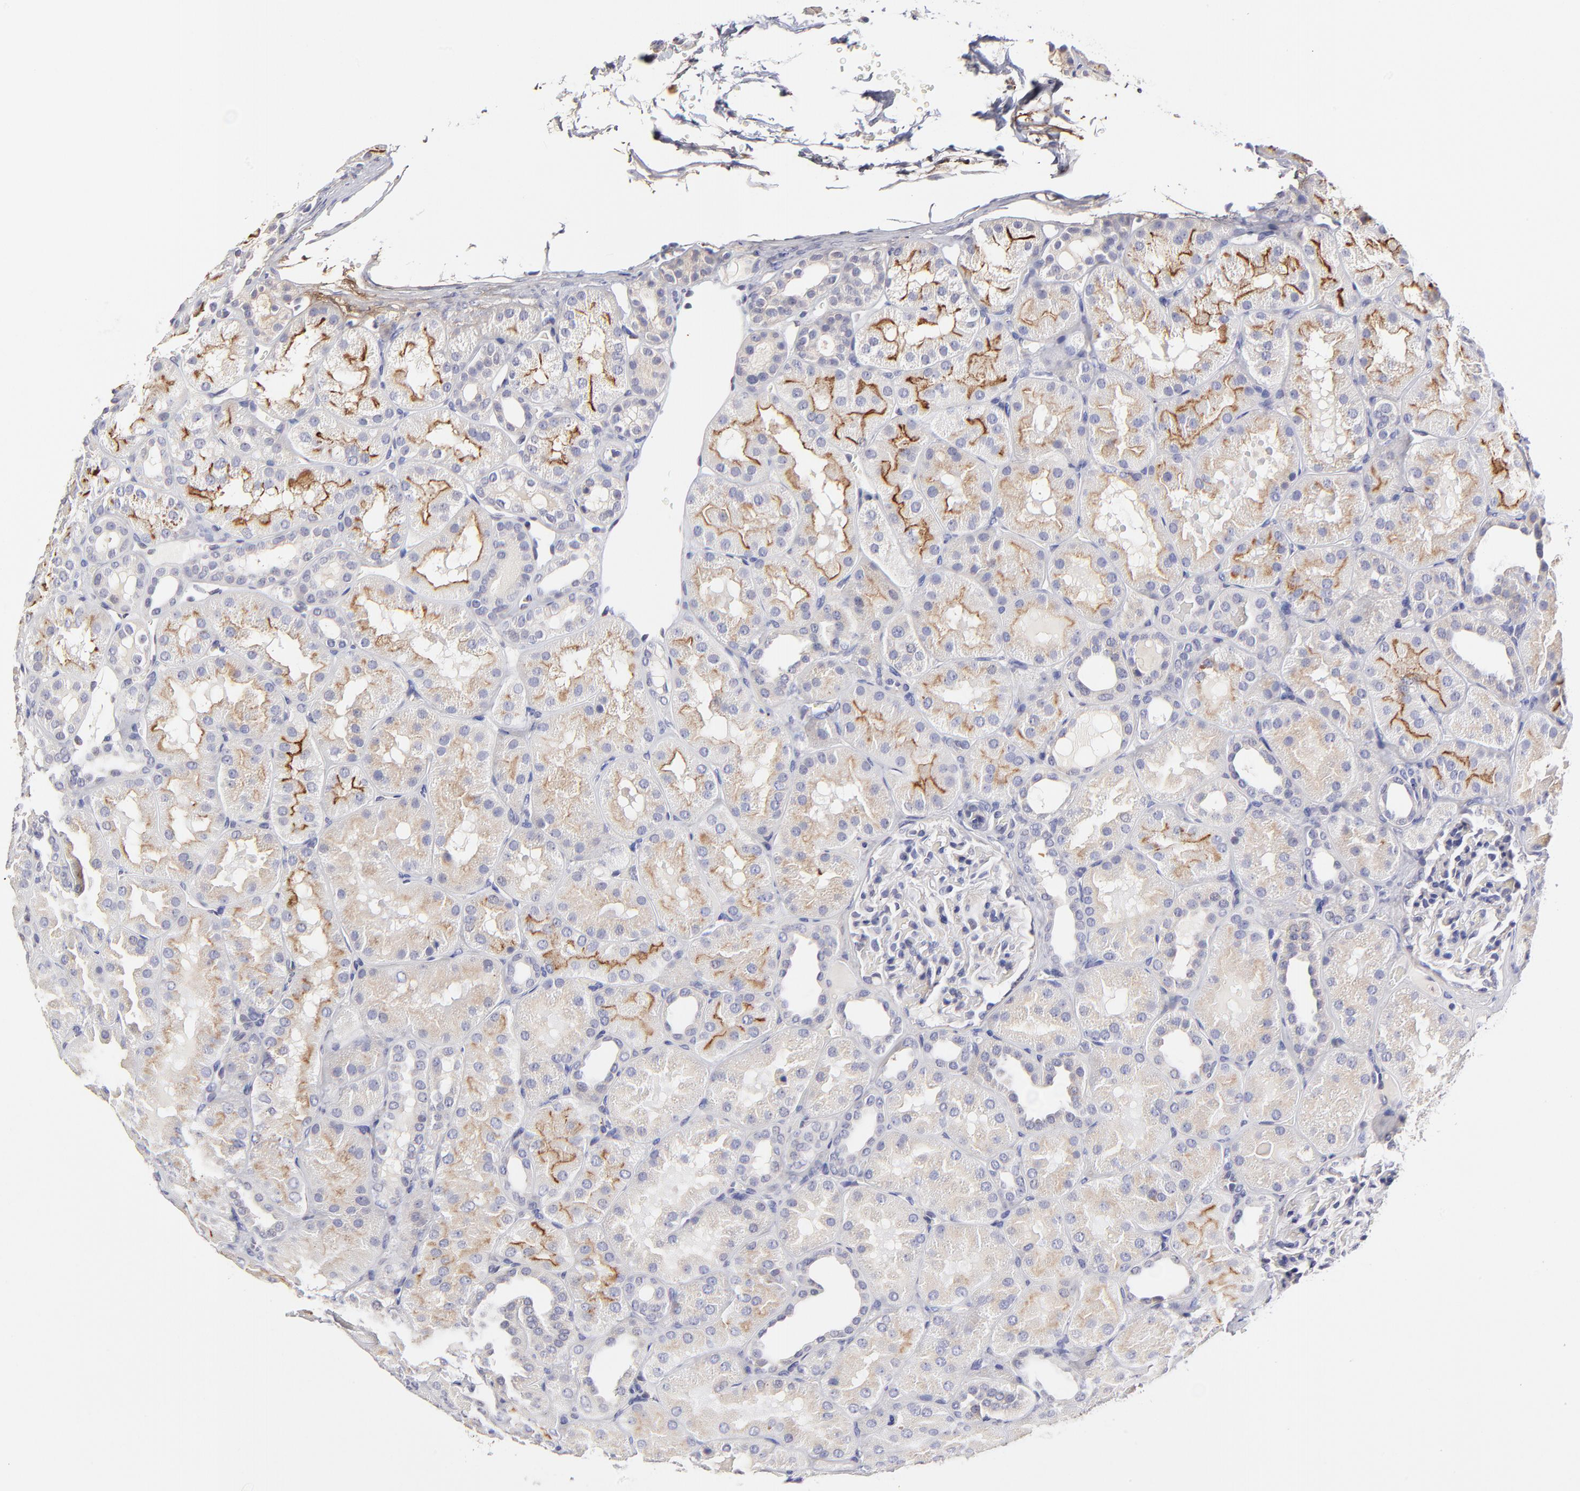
{"staining": {"intensity": "negative", "quantity": "none", "location": "none"}, "tissue": "kidney", "cell_type": "Cells in glomeruli", "image_type": "normal", "snomed": [{"axis": "morphology", "description": "Normal tissue, NOS"}, {"axis": "topography", "description": "Kidney"}], "caption": "IHC histopathology image of unremarkable human kidney stained for a protein (brown), which exhibits no positivity in cells in glomeruli.", "gene": "BTG2", "patient": {"sex": "male", "age": 28}}